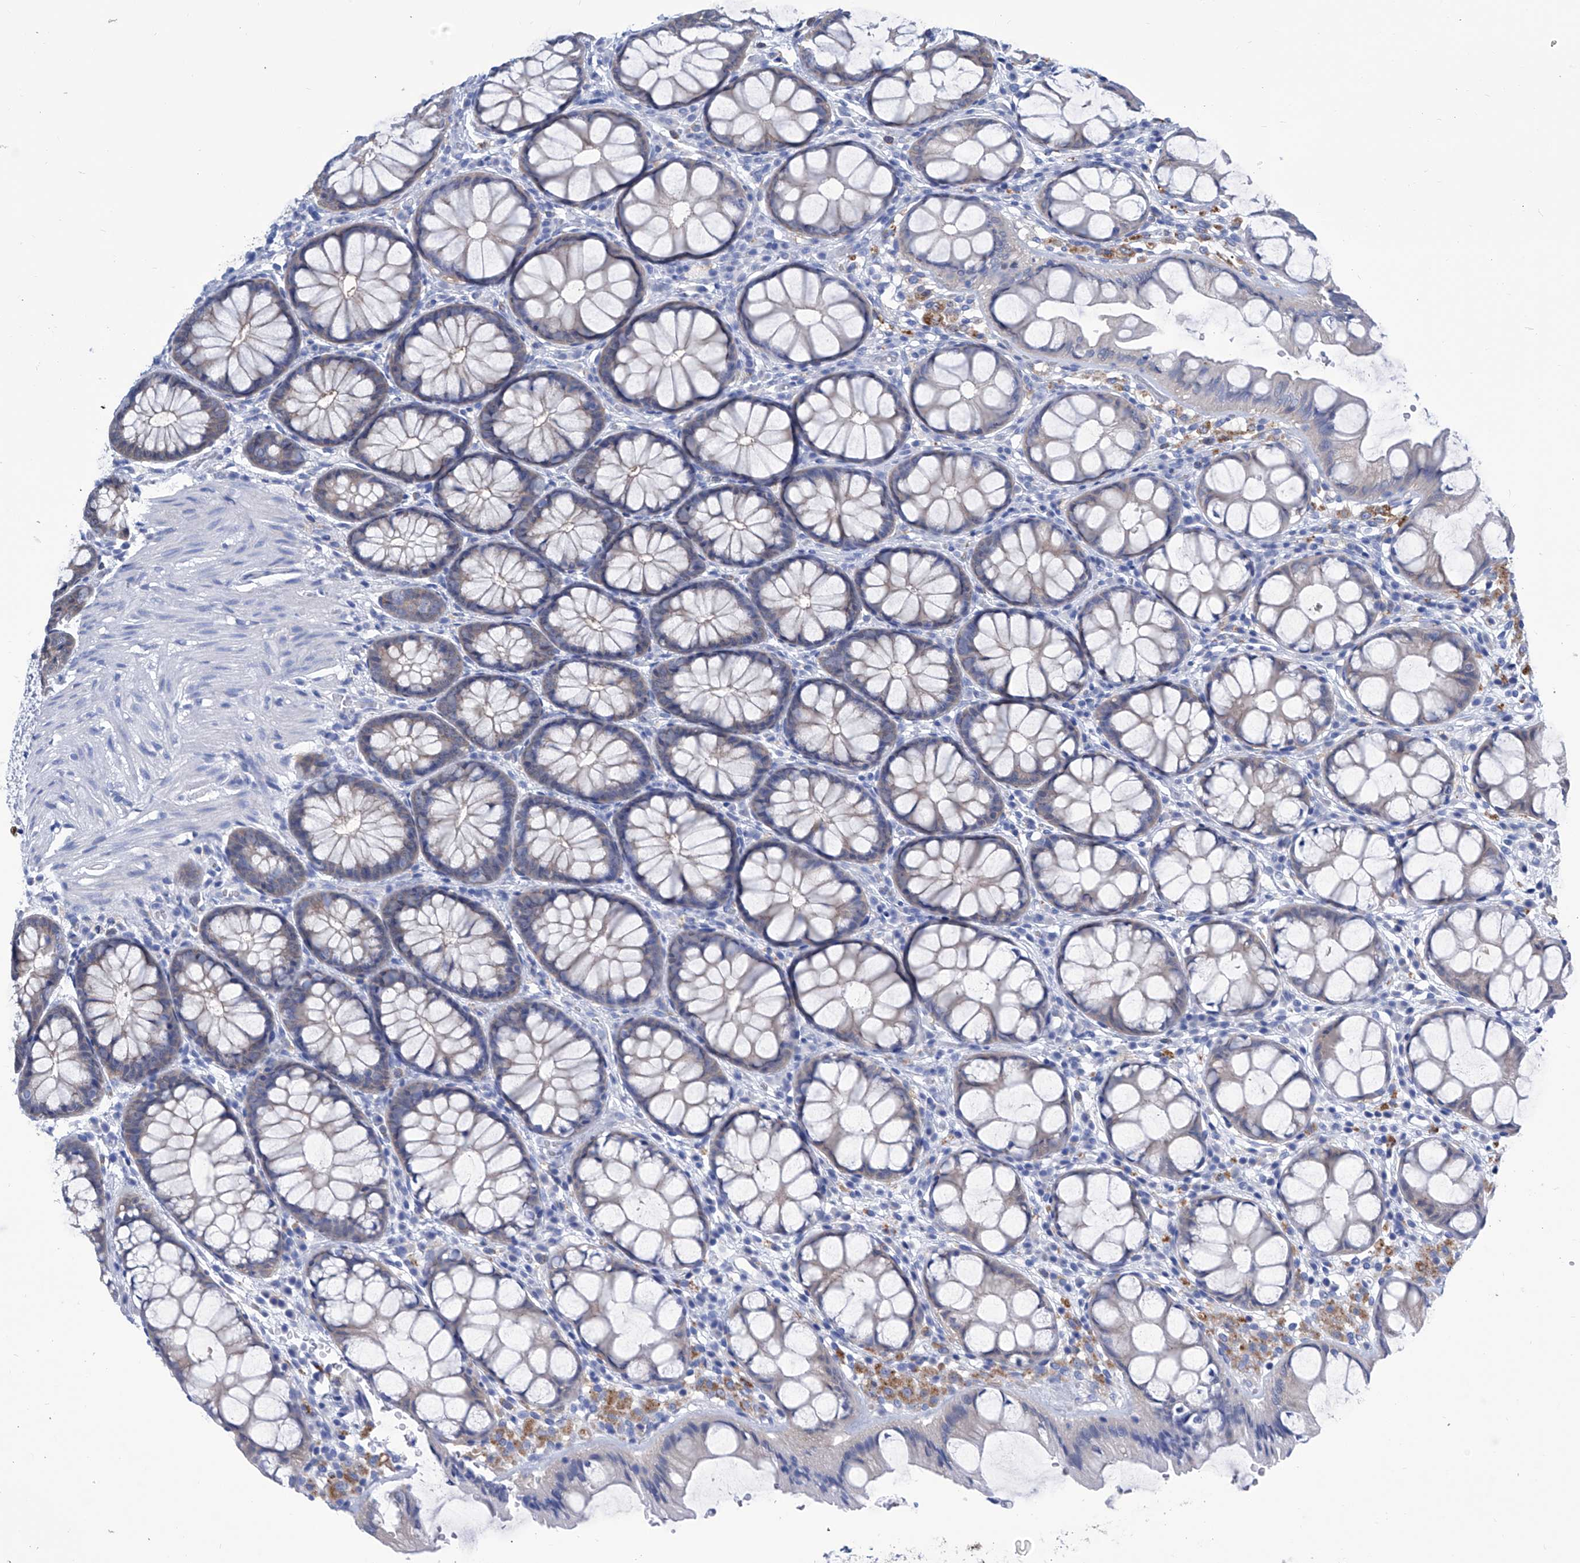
{"staining": {"intensity": "negative", "quantity": "none", "location": "none"}, "tissue": "colon", "cell_type": "Endothelial cells", "image_type": "normal", "snomed": [{"axis": "morphology", "description": "Normal tissue, NOS"}, {"axis": "topography", "description": "Colon"}], "caption": "A photomicrograph of colon stained for a protein displays no brown staining in endothelial cells.", "gene": "IMPA2", "patient": {"sex": "male", "age": 47}}